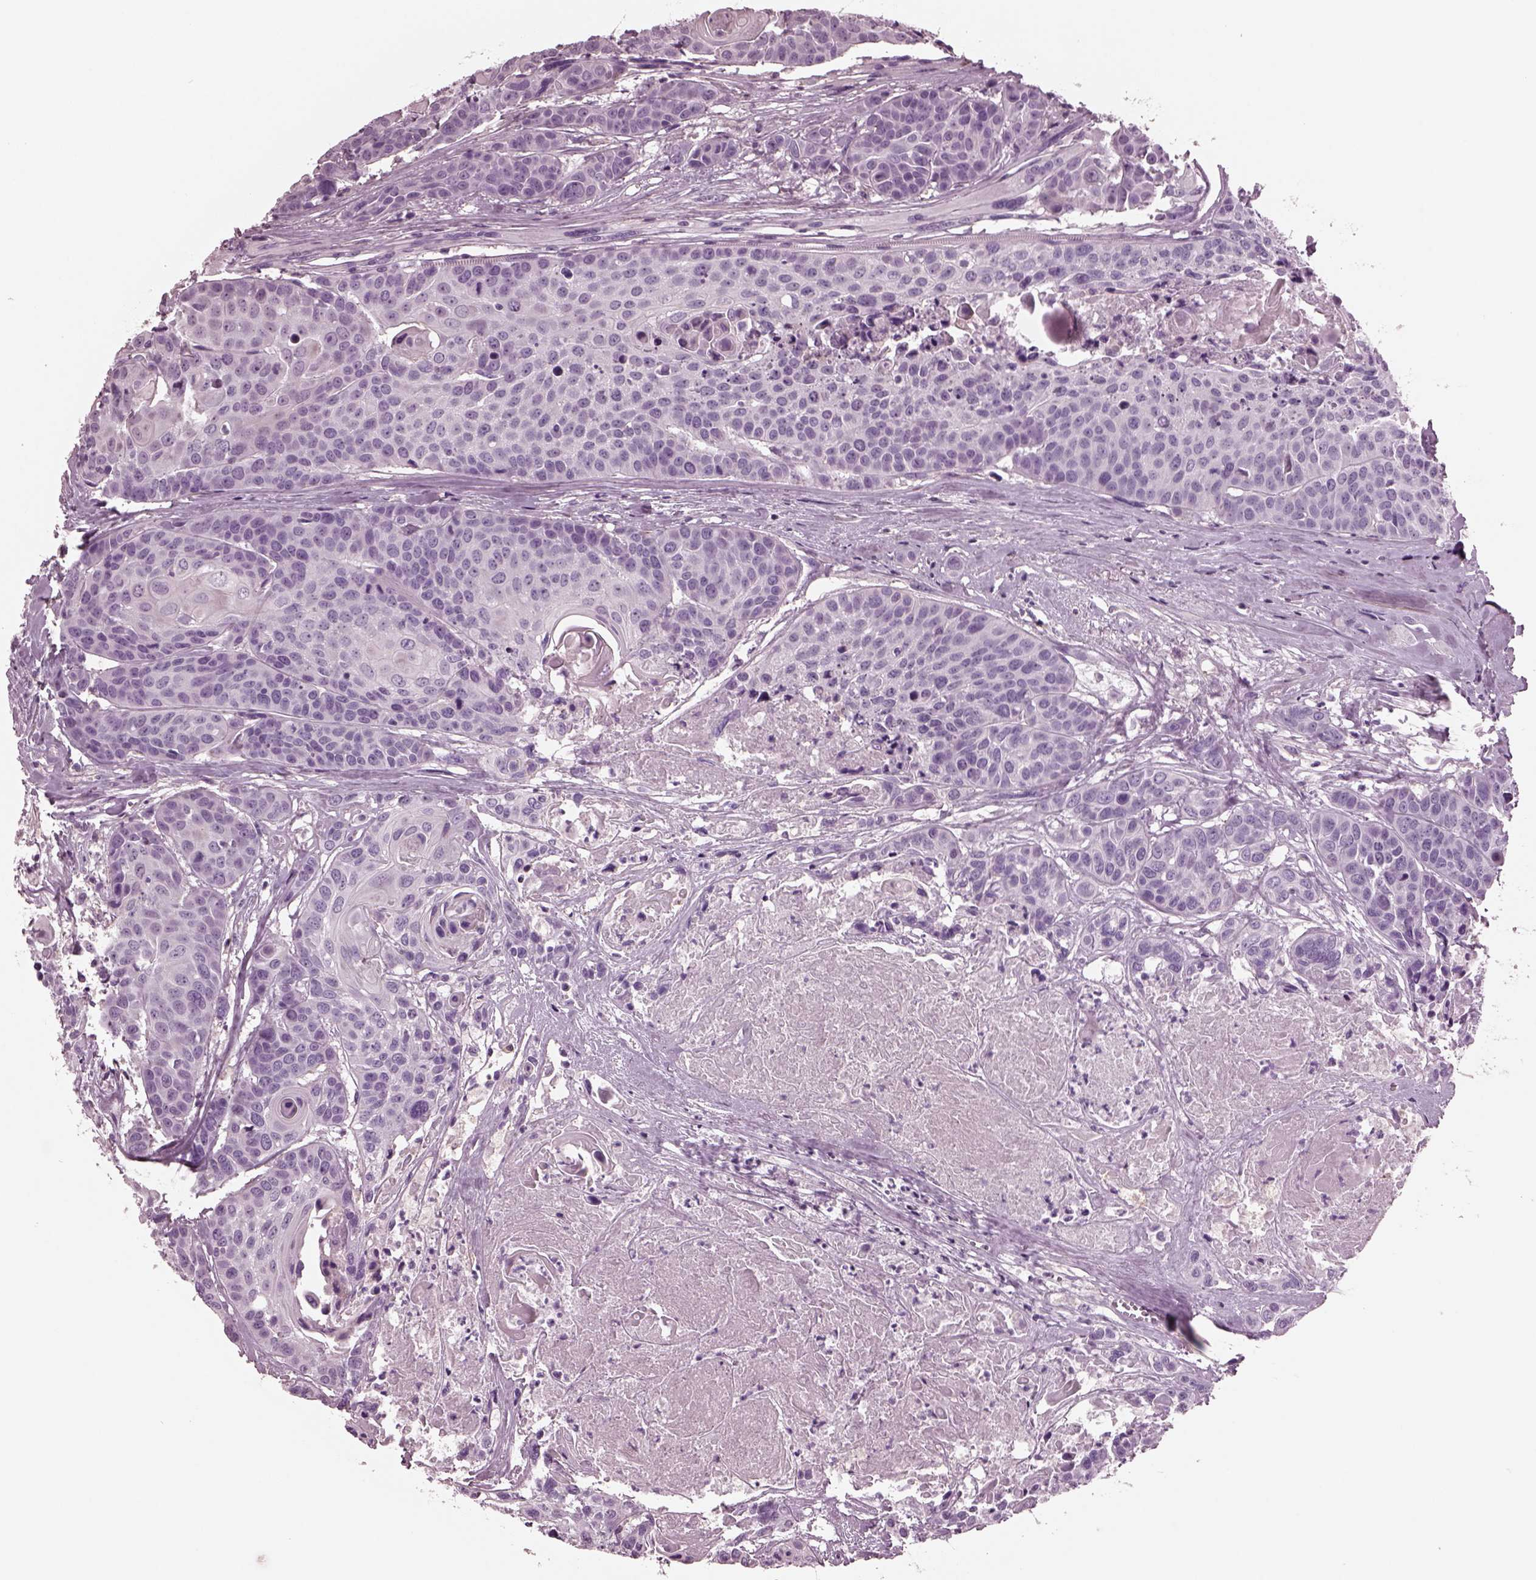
{"staining": {"intensity": "negative", "quantity": "none", "location": "none"}, "tissue": "head and neck cancer", "cell_type": "Tumor cells", "image_type": "cancer", "snomed": [{"axis": "morphology", "description": "Squamous cell carcinoma, NOS"}, {"axis": "topography", "description": "Oral tissue"}, {"axis": "topography", "description": "Head-Neck"}], "caption": "Immunohistochemistry (IHC) of head and neck cancer reveals no positivity in tumor cells.", "gene": "GDF11", "patient": {"sex": "male", "age": 56}}